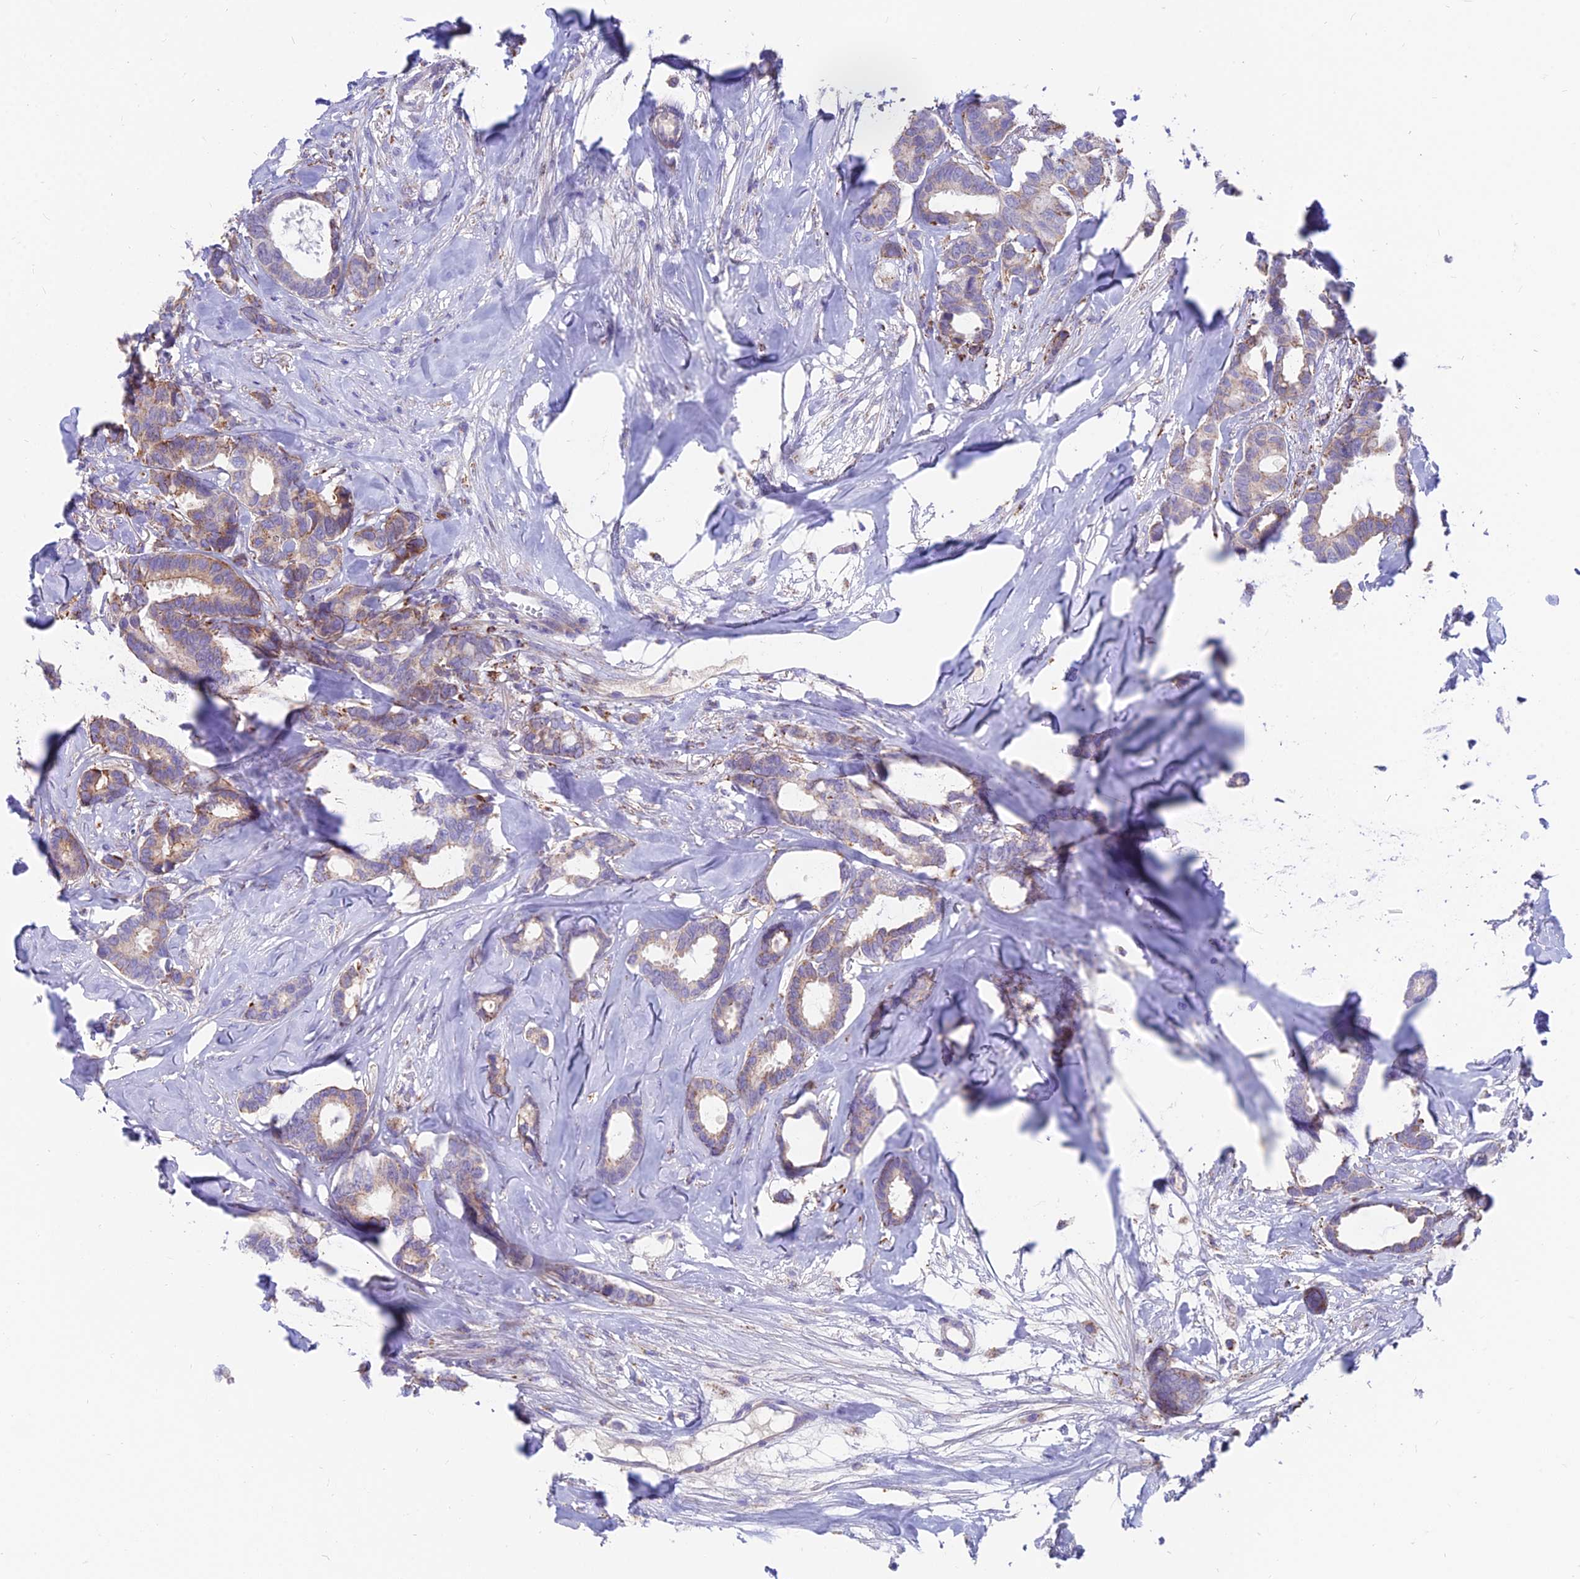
{"staining": {"intensity": "weak", "quantity": ">75%", "location": "cytoplasmic/membranous"}, "tissue": "breast cancer", "cell_type": "Tumor cells", "image_type": "cancer", "snomed": [{"axis": "morphology", "description": "Duct carcinoma"}, {"axis": "topography", "description": "Breast"}], "caption": "Immunohistochemical staining of breast cancer shows low levels of weak cytoplasmic/membranous staining in about >75% of tumor cells. Using DAB (3,3'-diaminobenzidine) (brown) and hematoxylin (blue) stains, captured at high magnification using brightfield microscopy.", "gene": "TIGD6", "patient": {"sex": "female", "age": 87}}